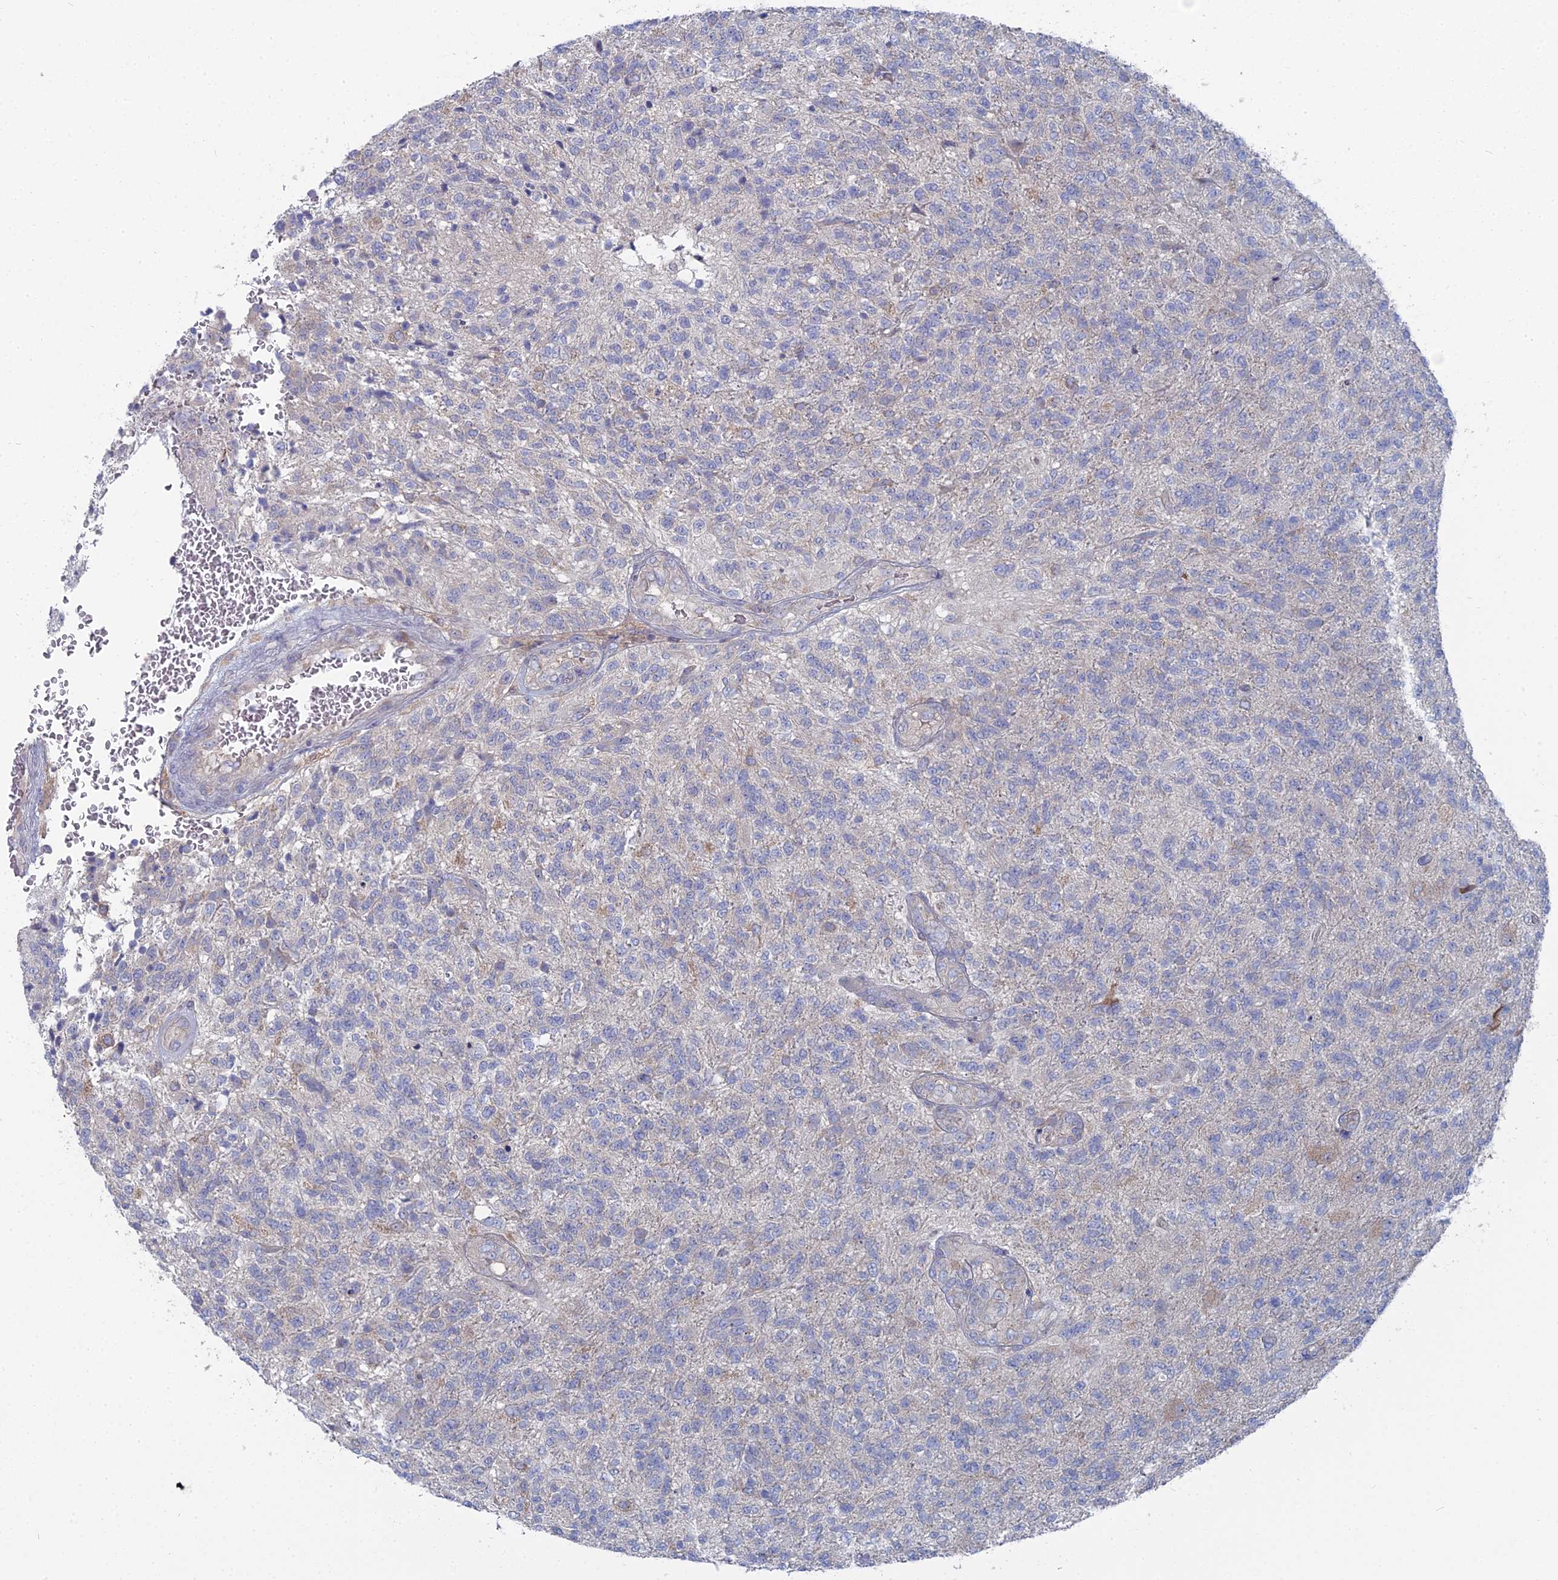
{"staining": {"intensity": "negative", "quantity": "none", "location": "none"}, "tissue": "glioma", "cell_type": "Tumor cells", "image_type": "cancer", "snomed": [{"axis": "morphology", "description": "Glioma, malignant, High grade"}, {"axis": "topography", "description": "Brain"}], "caption": "This is an immunohistochemistry (IHC) micrograph of malignant high-grade glioma. There is no positivity in tumor cells.", "gene": "CCDC149", "patient": {"sex": "male", "age": 56}}